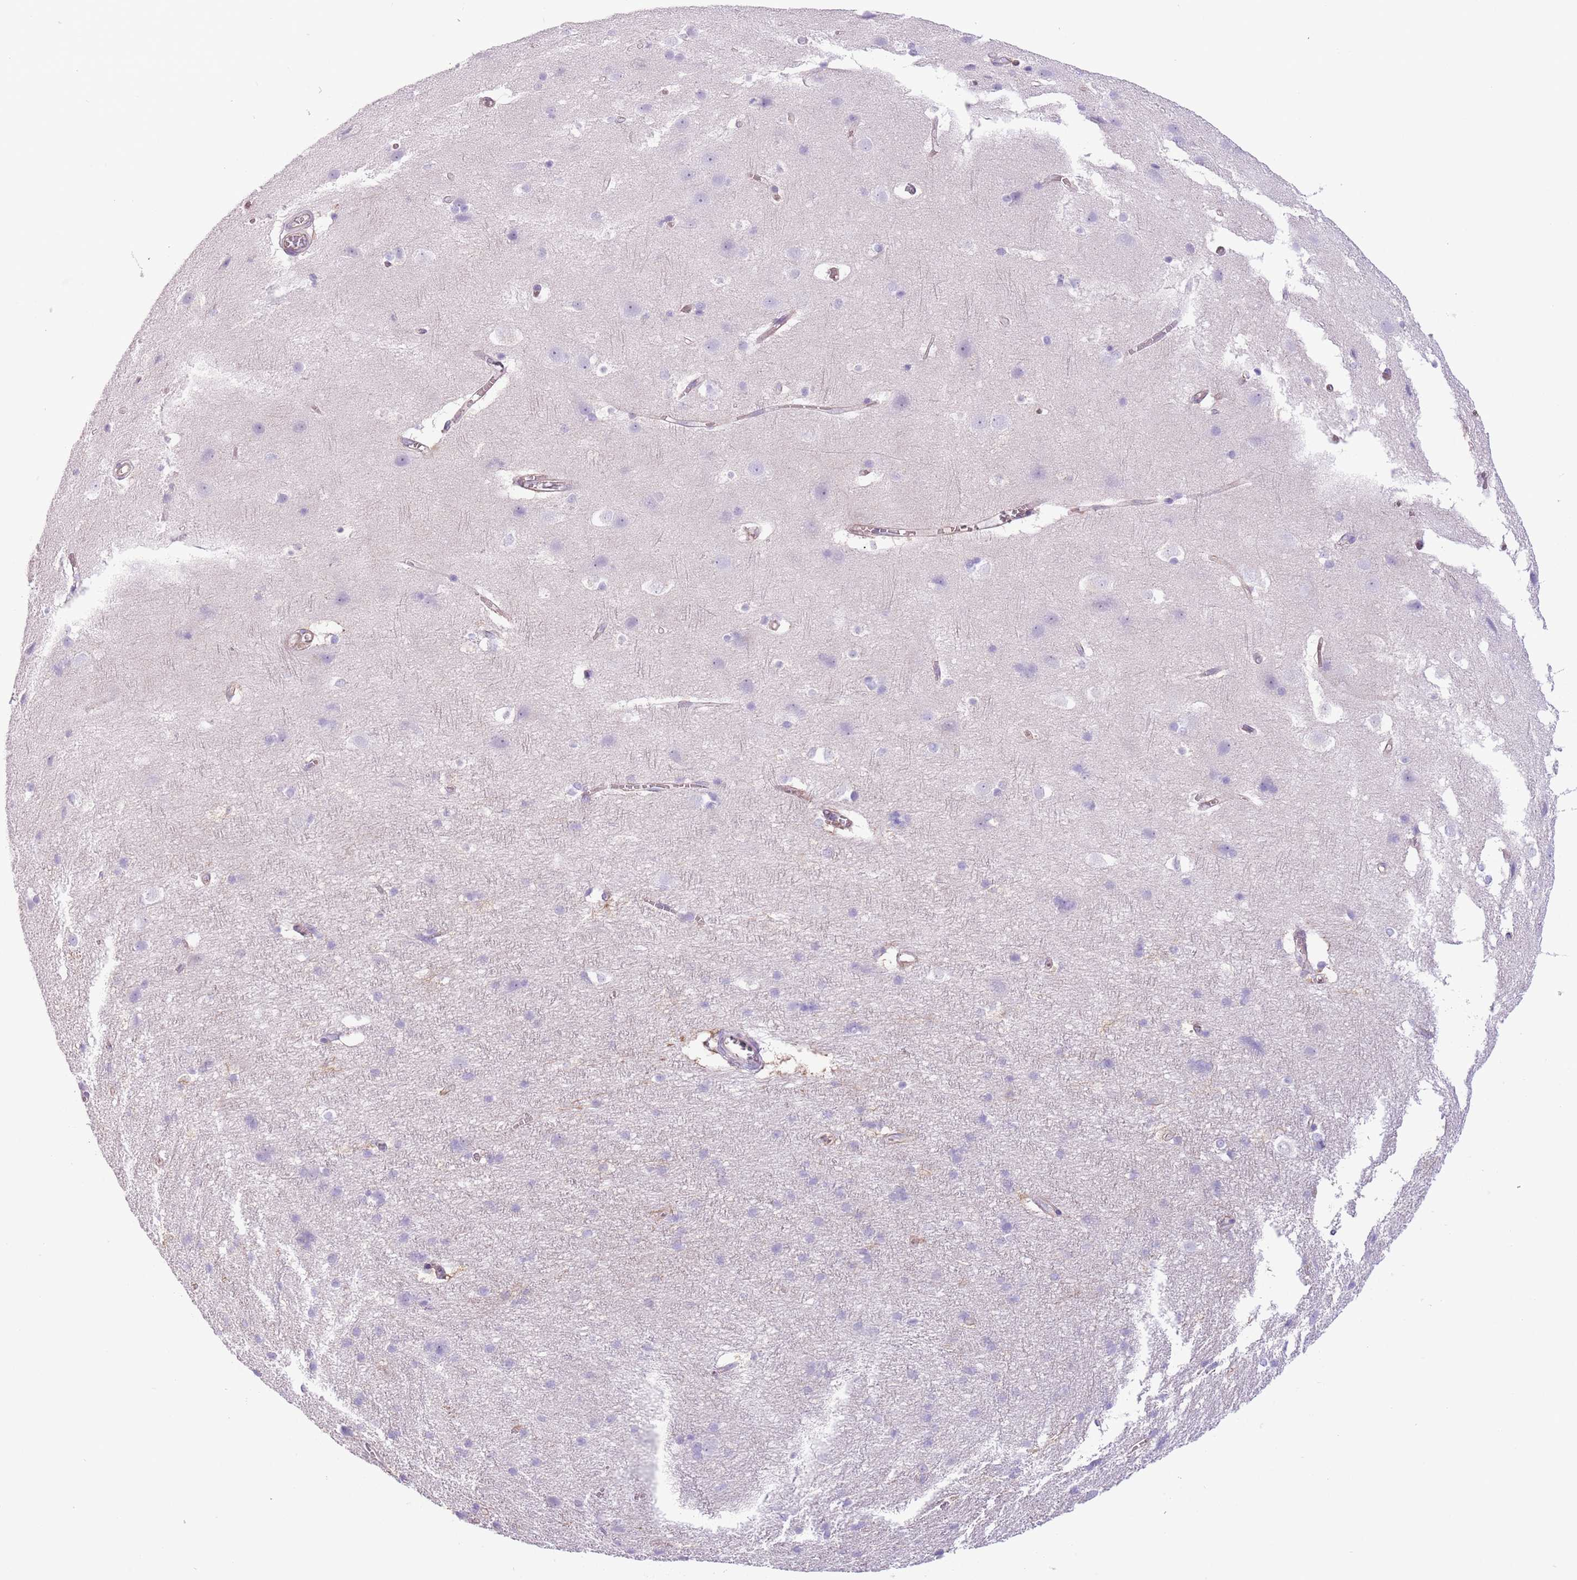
{"staining": {"intensity": "negative", "quantity": "none", "location": "none"}, "tissue": "cerebral cortex", "cell_type": "Endothelial cells", "image_type": "normal", "snomed": [{"axis": "morphology", "description": "Normal tissue, NOS"}, {"axis": "topography", "description": "Cerebral cortex"}], "caption": "The micrograph exhibits no staining of endothelial cells in normal cerebral cortex.", "gene": "RBP3", "patient": {"sex": "male", "age": 54}}